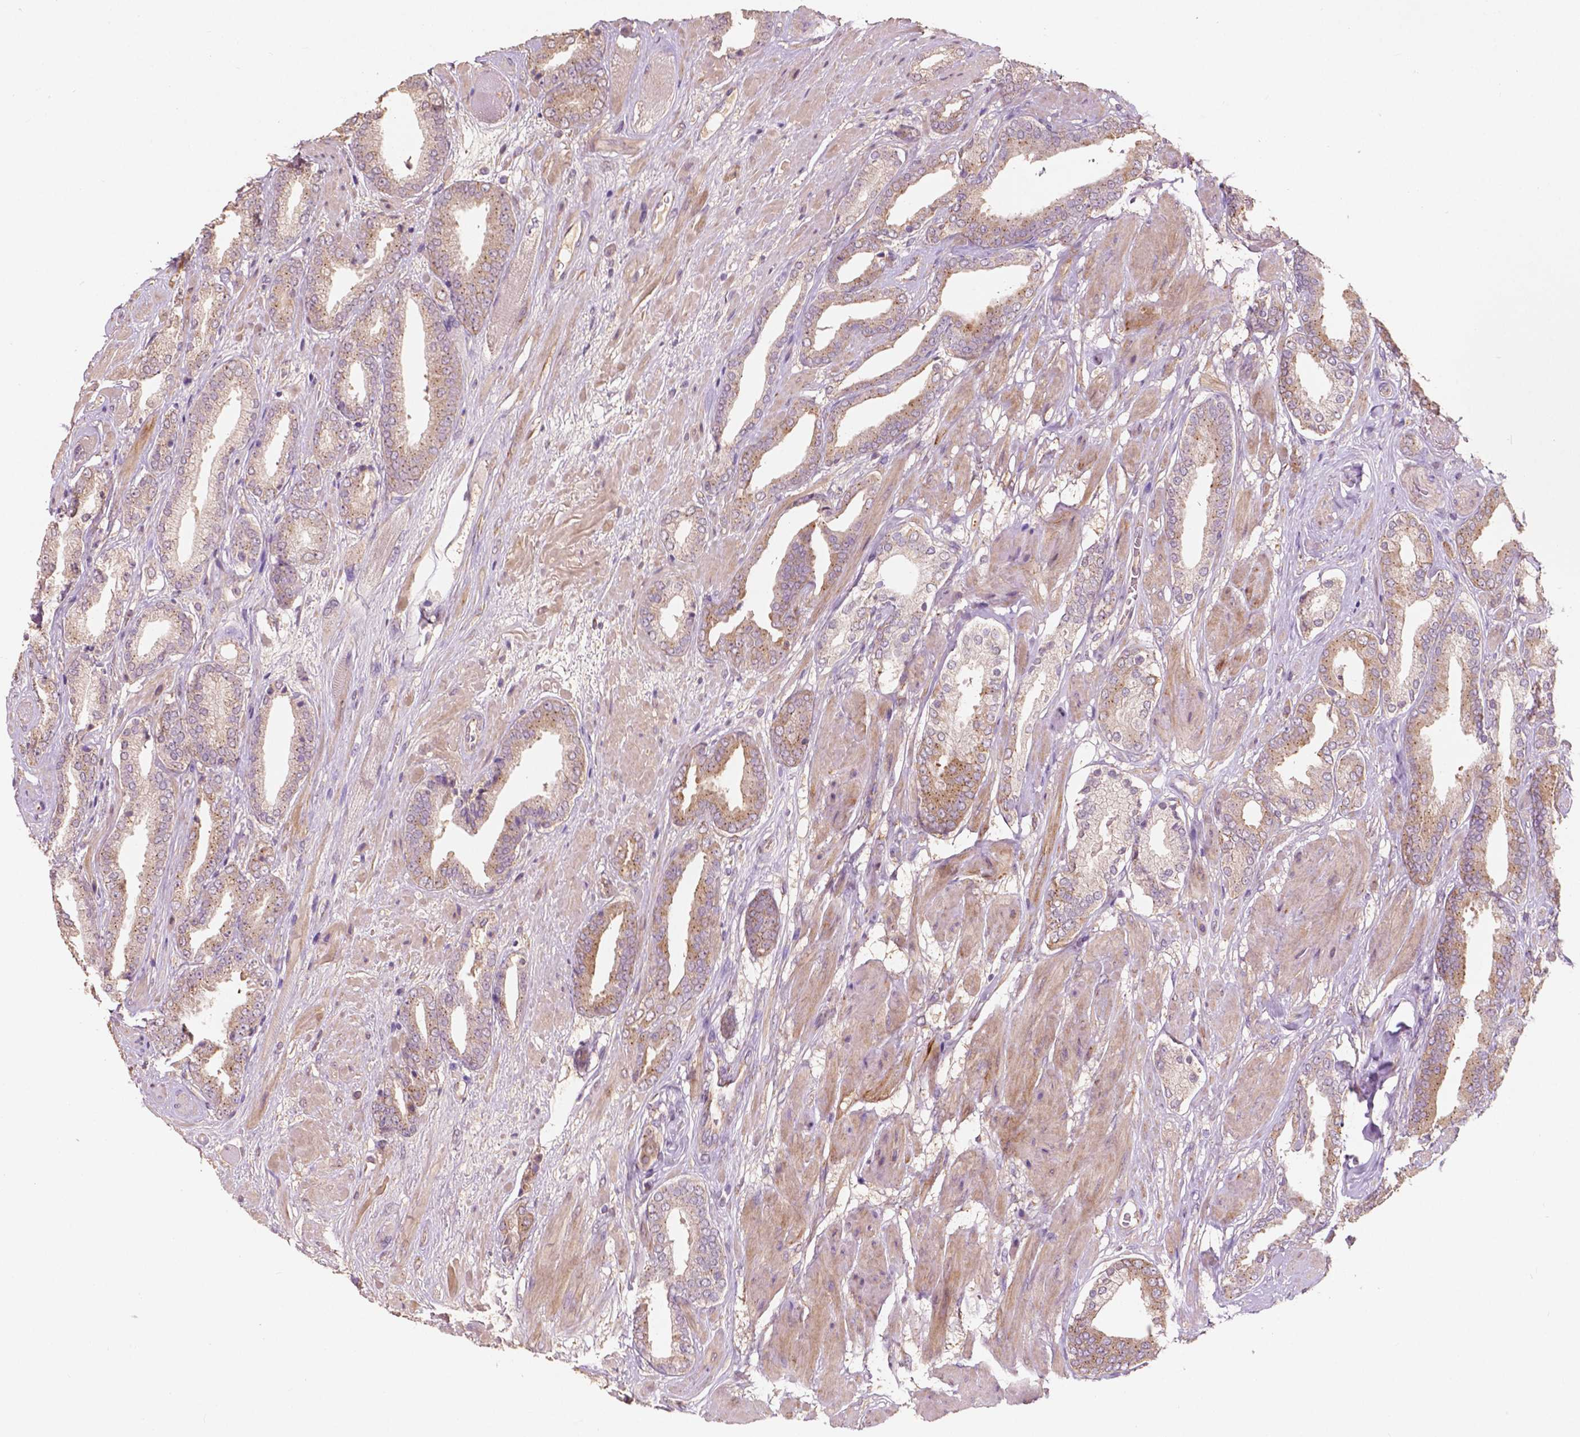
{"staining": {"intensity": "moderate", "quantity": ">75%", "location": "cytoplasmic/membranous"}, "tissue": "prostate cancer", "cell_type": "Tumor cells", "image_type": "cancer", "snomed": [{"axis": "morphology", "description": "Adenocarcinoma, High grade"}, {"axis": "topography", "description": "Prostate"}], "caption": "A medium amount of moderate cytoplasmic/membranous expression is seen in about >75% of tumor cells in prostate cancer (adenocarcinoma (high-grade)) tissue.", "gene": "CHPT1", "patient": {"sex": "male", "age": 56}}